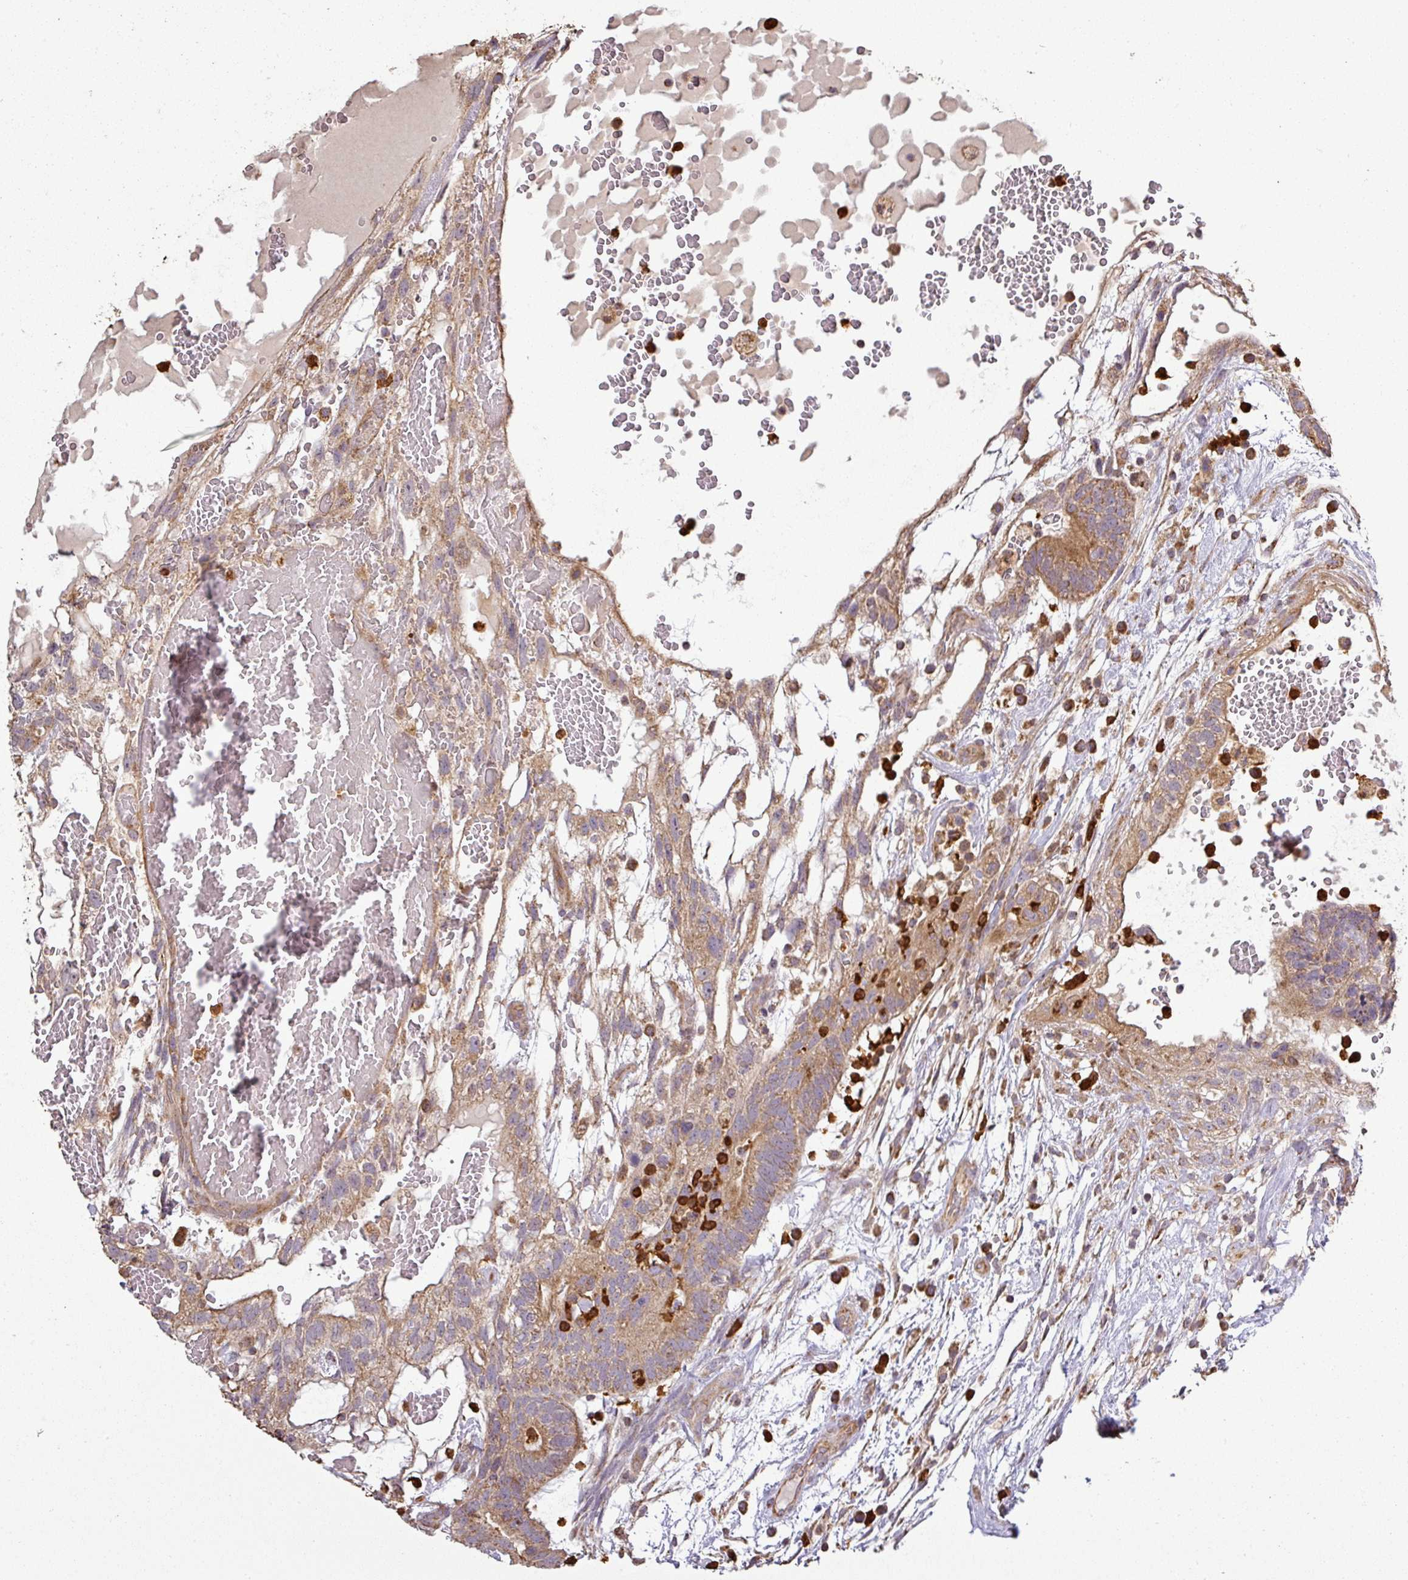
{"staining": {"intensity": "moderate", "quantity": ">75%", "location": "cytoplasmic/membranous"}, "tissue": "testis cancer", "cell_type": "Tumor cells", "image_type": "cancer", "snomed": [{"axis": "morphology", "description": "Normal tissue, NOS"}, {"axis": "morphology", "description": "Carcinoma, Embryonal, NOS"}, {"axis": "topography", "description": "Testis"}], "caption": "Immunohistochemical staining of testis cancer reveals medium levels of moderate cytoplasmic/membranous expression in approximately >75% of tumor cells. (brown staining indicates protein expression, while blue staining denotes nuclei).", "gene": "PLEKHM1", "patient": {"sex": "male", "age": 32}}